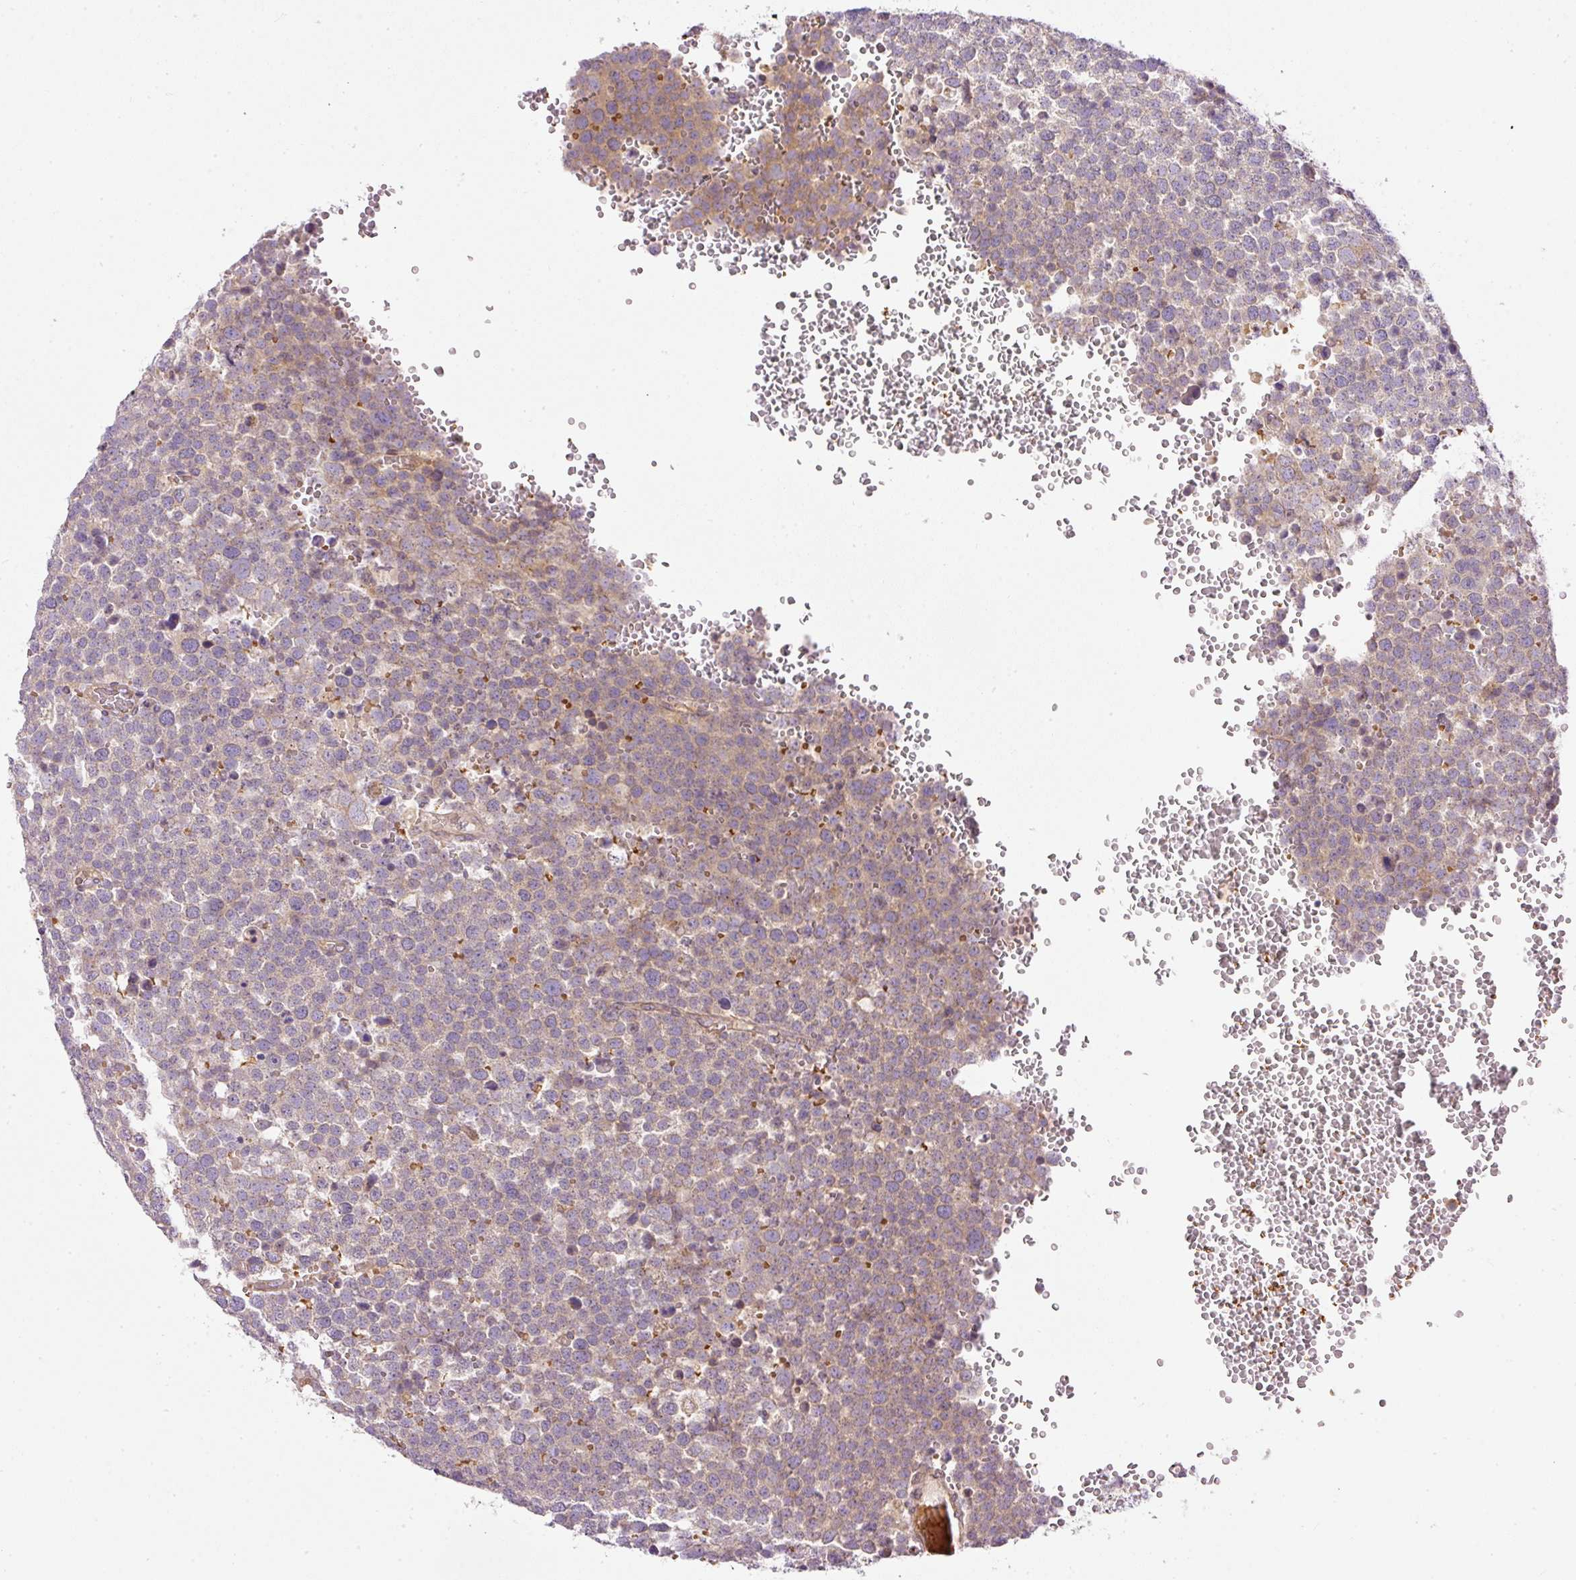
{"staining": {"intensity": "weak", "quantity": "<25%", "location": "cytoplasmic/membranous"}, "tissue": "testis cancer", "cell_type": "Tumor cells", "image_type": "cancer", "snomed": [{"axis": "morphology", "description": "Seminoma, NOS"}, {"axis": "topography", "description": "Testis"}], "caption": "This histopathology image is of testis cancer stained with immunohistochemistry (IHC) to label a protein in brown with the nuclei are counter-stained blue. There is no staining in tumor cells. The staining is performed using DAB brown chromogen with nuclei counter-stained in using hematoxylin.", "gene": "TBC1D2B", "patient": {"sex": "male", "age": 71}}